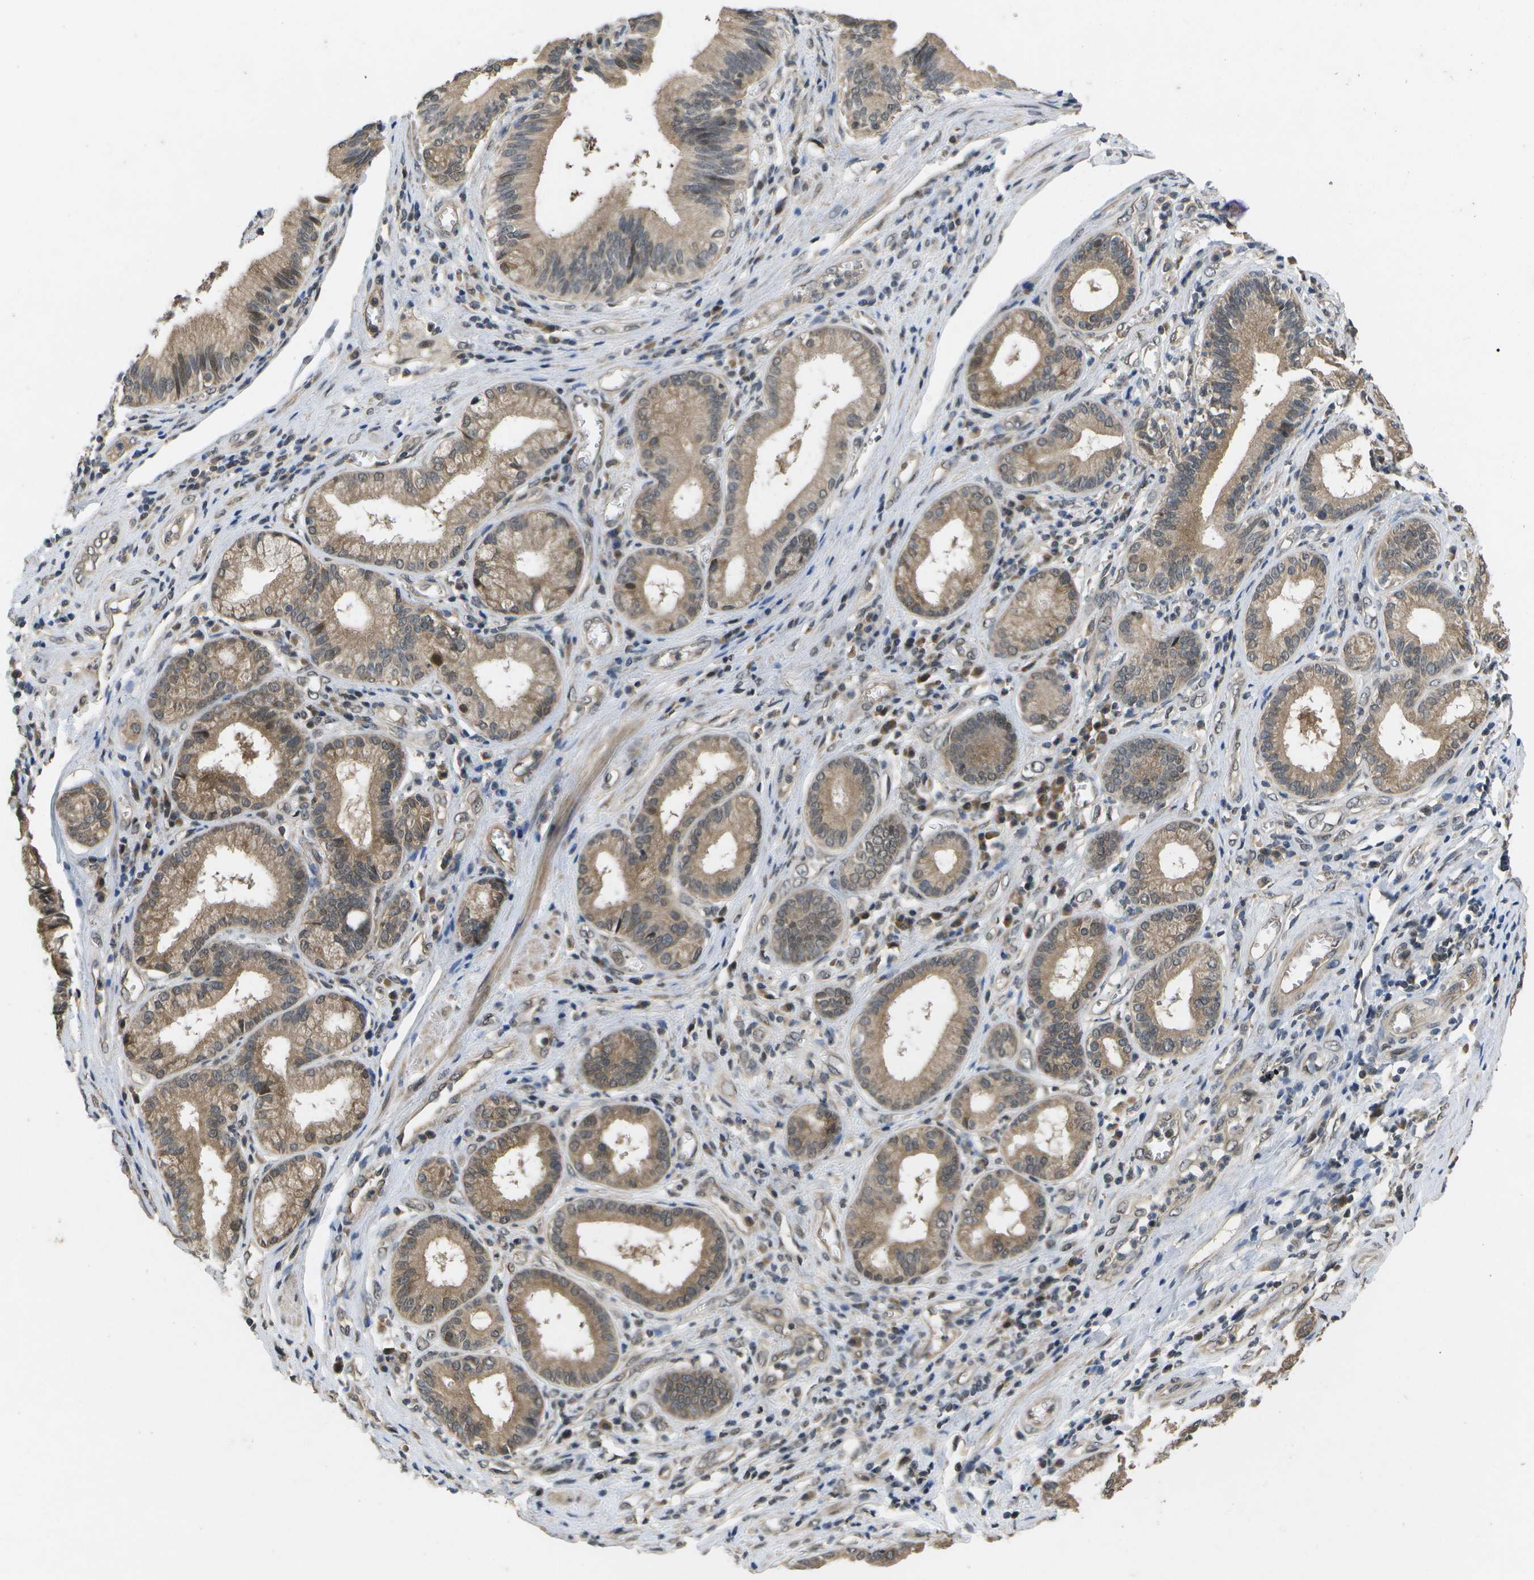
{"staining": {"intensity": "moderate", "quantity": ">75%", "location": "cytoplasmic/membranous,nuclear"}, "tissue": "pancreatic cancer", "cell_type": "Tumor cells", "image_type": "cancer", "snomed": [{"axis": "morphology", "description": "Adenocarcinoma, NOS"}, {"axis": "topography", "description": "Pancreas"}], "caption": "Pancreatic adenocarcinoma stained for a protein (brown) displays moderate cytoplasmic/membranous and nuclear positive staining in about >75% of tumor cells.", "gene": "ALAS1", "patient": {"sex": "female", "age": 75}}